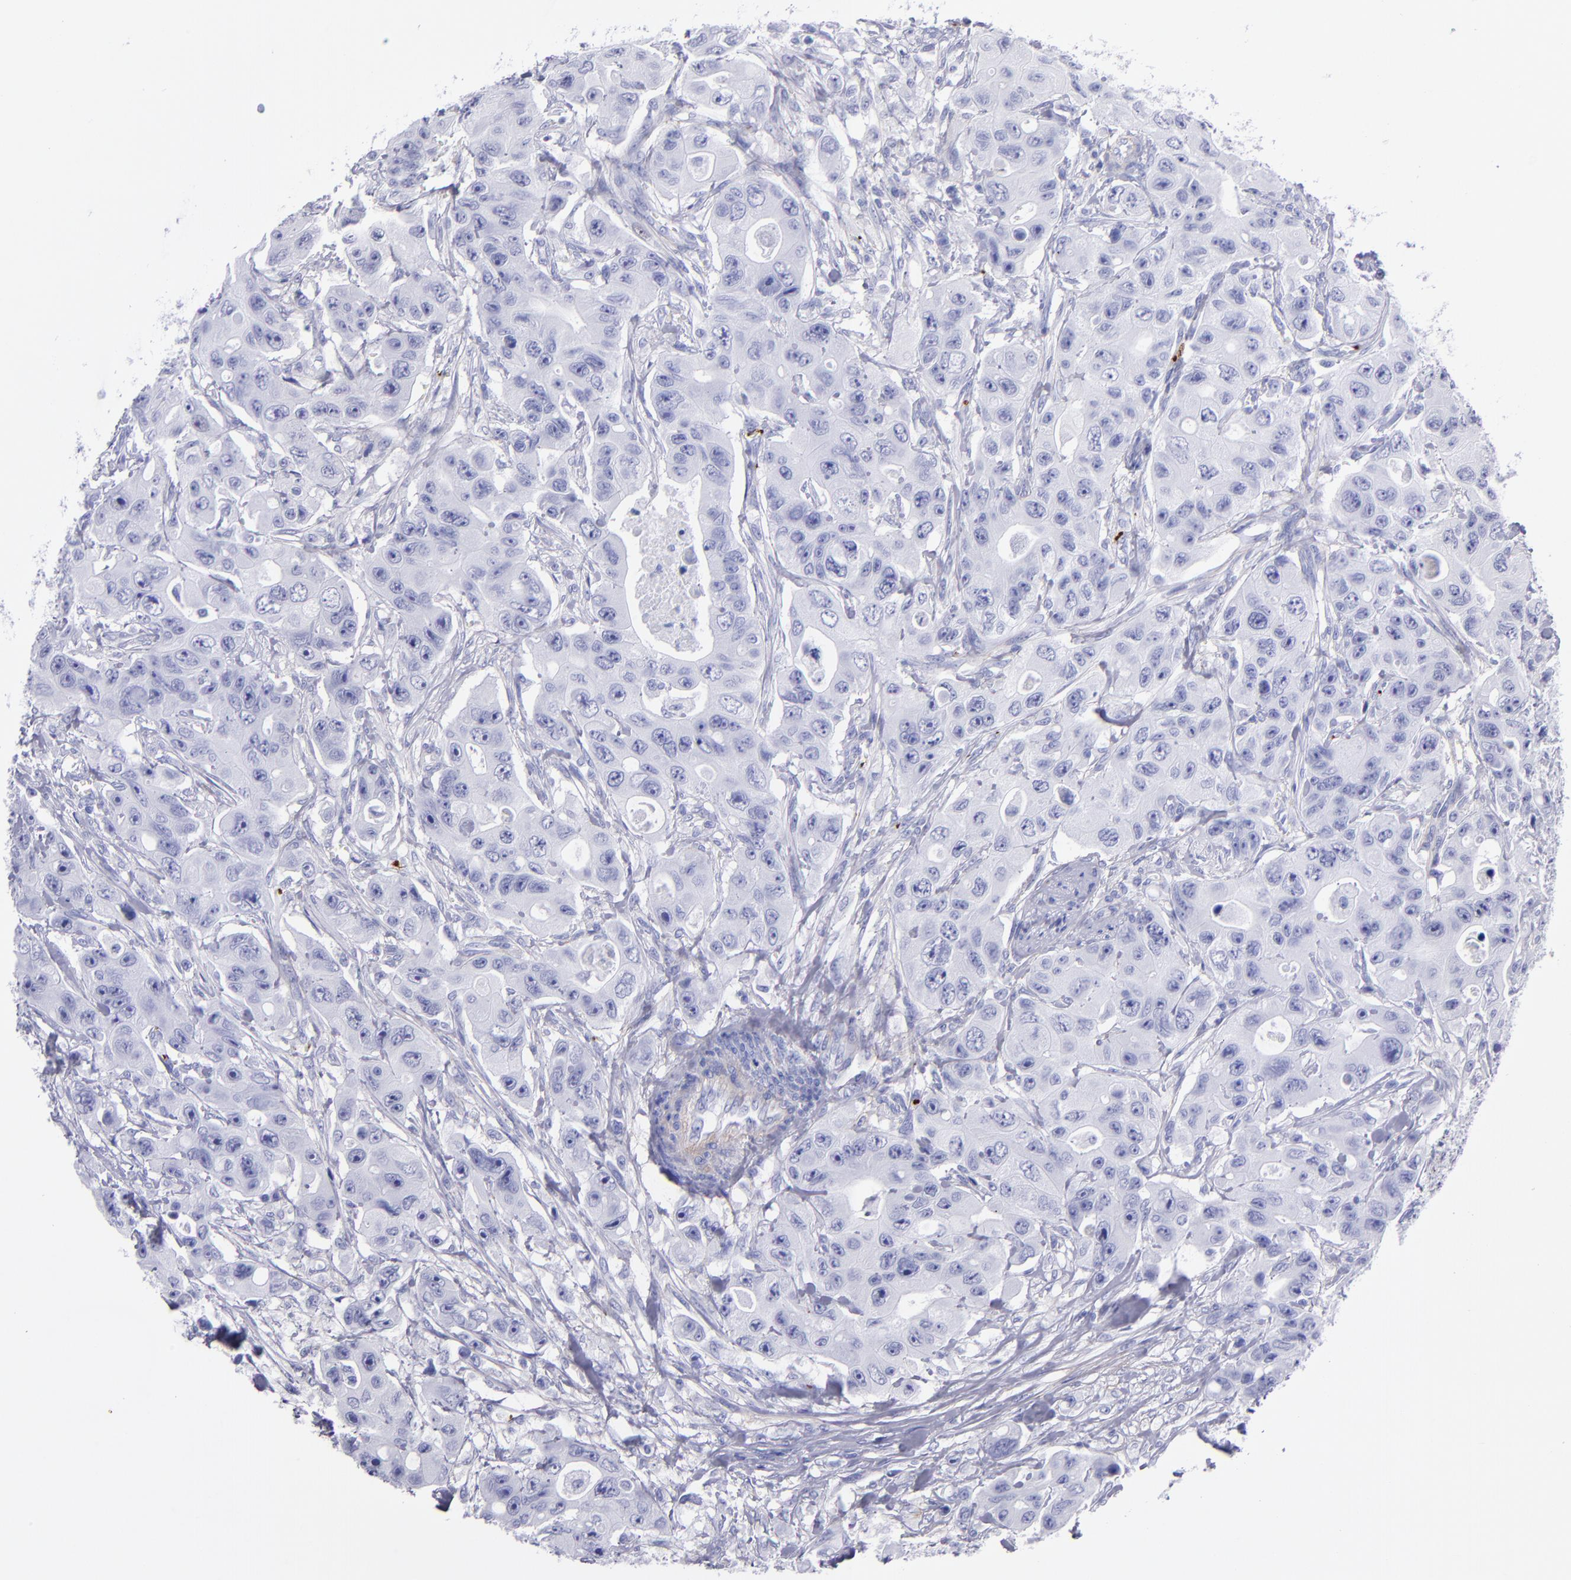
{"staining": {"intensity": "negative", "quantity": "none", "location": "none"}, "tissue": "colorectal cancer", "cell_type": "Tumor cells", "image_type": "cancer", "snomed": [{"axis": "morphology", "description": "Adenocarcinoma, NOS"}, {"axis": "topography", "description": "Colon"}], "caption": "A micrograph of human colorectal cancer (adenocarcinoma) is negative for staining in tumor cells. The staining was performed using DAB (3,3'-diaminobenzidine) to visualize the protein expression in brown, while the nuclei were stained in blue with hematoxylin (Magnification: 20x).", "gene": "EFCAB13", "patient": {"sex": "female", "age": 46}}